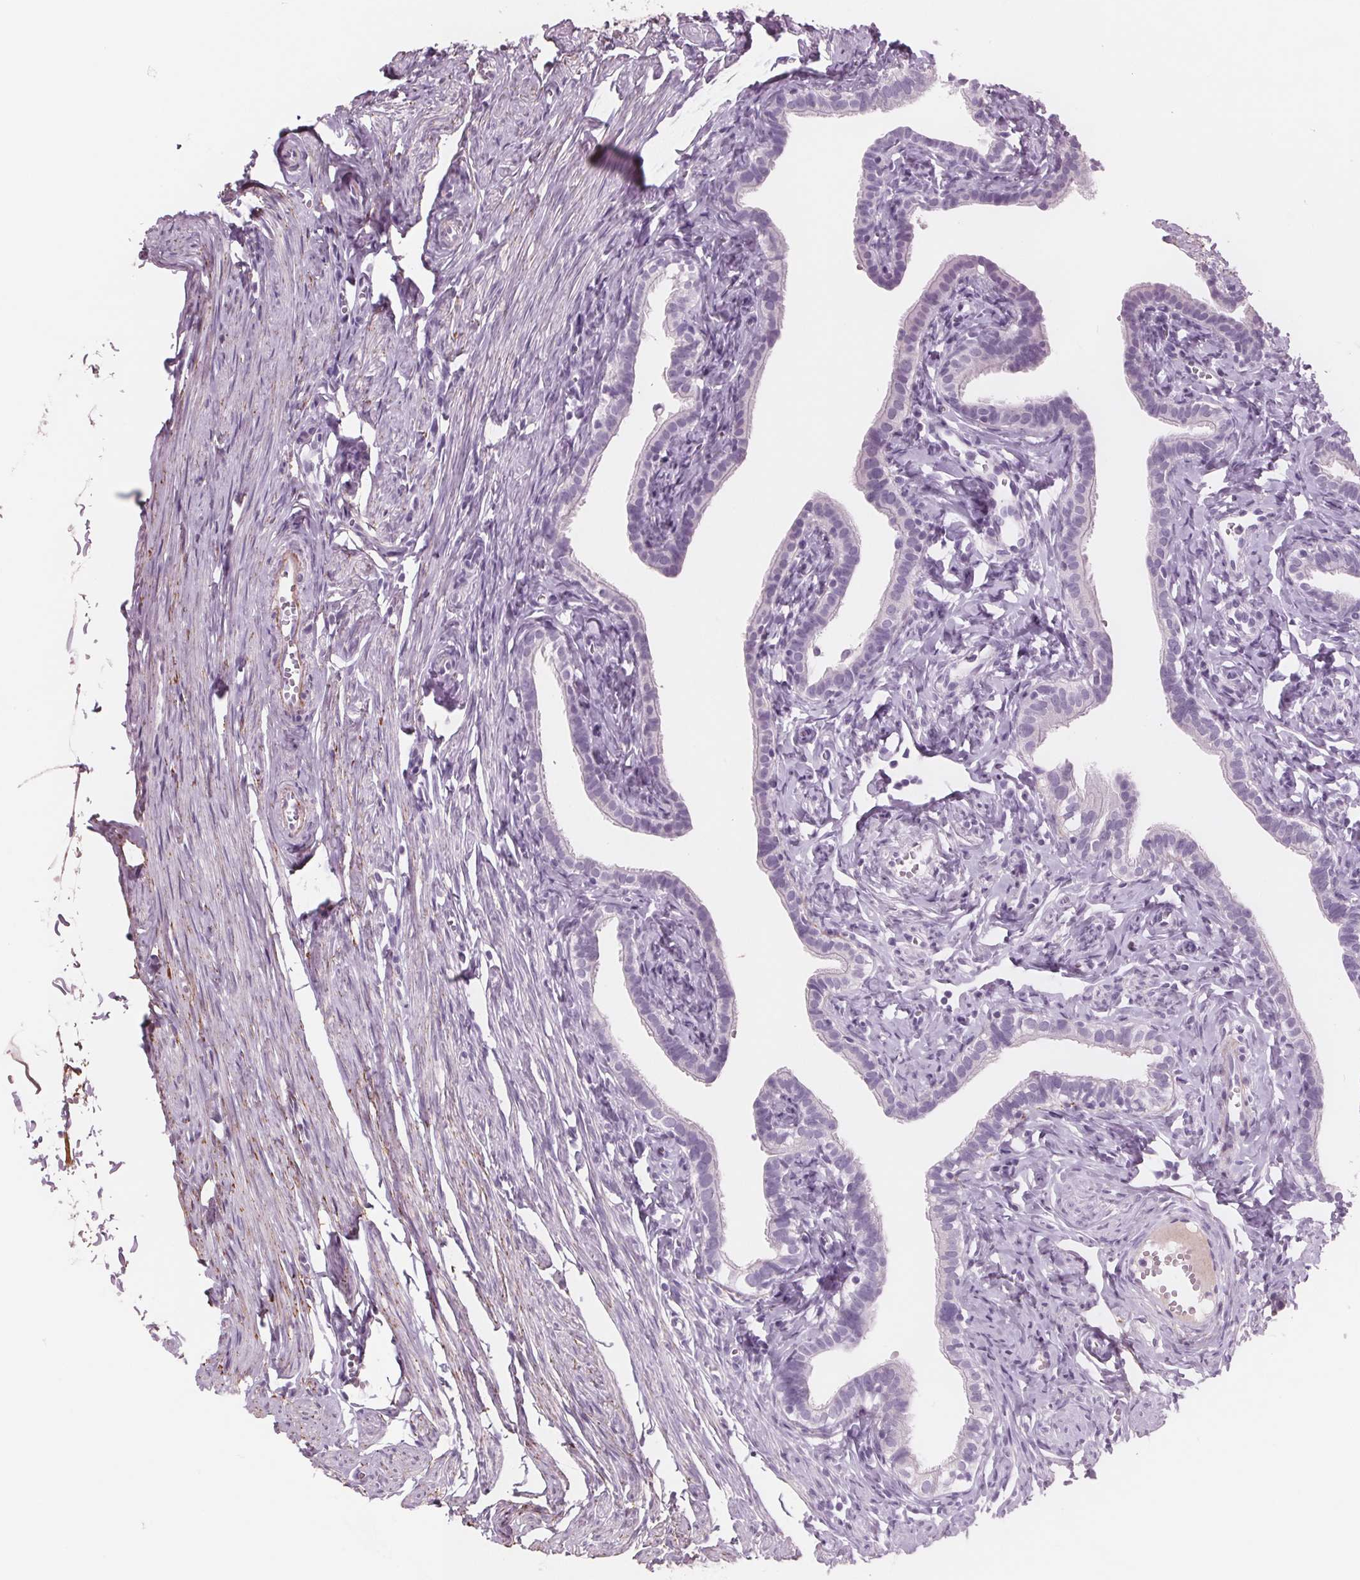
{"staining": {"intensity": "negative", "quantity": "none", "location": "none"}, "tissue": "fallopian tube", "cell_type": "Glandular cells", "image_type": "normal", "snomed": [{"axis": "morphology", "description": "Normal tissue, NOS"}, {"axis": "topography", "description": "Fallopian tube"}], "caption": "High power microscopy micrograph of an immunohistochemistry (IHC) micrograph of unremarkable fallopian tube, revealing no significant positivity in glandular cells.", "gene": "AMBP", "patient": {"sex": "female", "age": 41}}